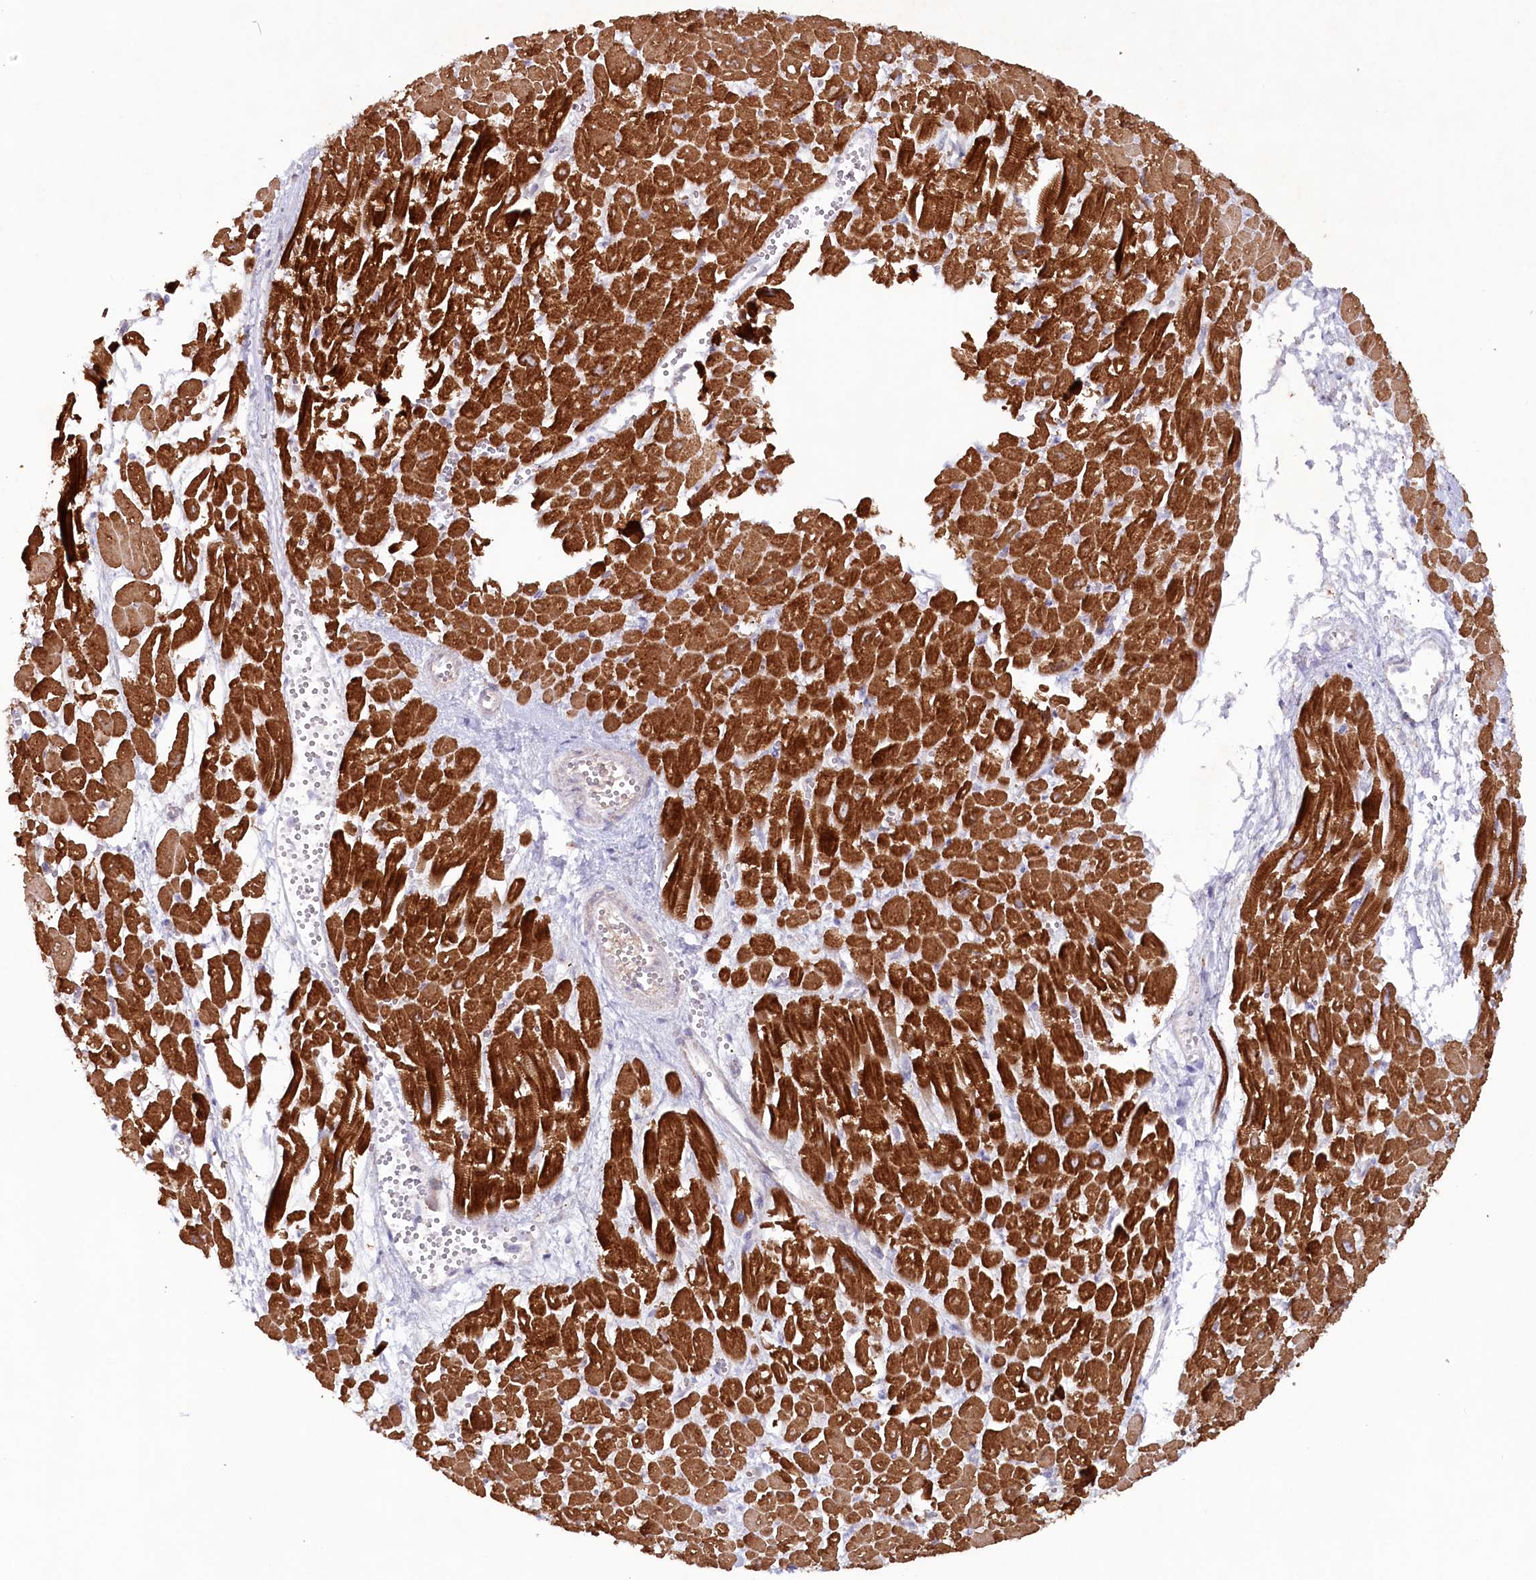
{"staining": {"intensity": "strong", "quantity": ">75%", "location": "cytoplasmic/membranous"}, "tissue": "heart muscle", "cell_type": "Cardiomyocytes", "image_type": "normal", "snomed": [{"axis": "morphology", "description": "Normal tissue, NOS"}, {"axis": "topography", "description": "Heart"}], "caption": "Strong cytoplasmic/membranous staining is seen in about >75% of cardiomyocytes in benign heart muscle. (DAB (3,3'-diaminobenzidine) IHC with brightfield microscopy, high magnification).", "gene": "TNIP1", "patient": {"sex": "male", "age": 54}}